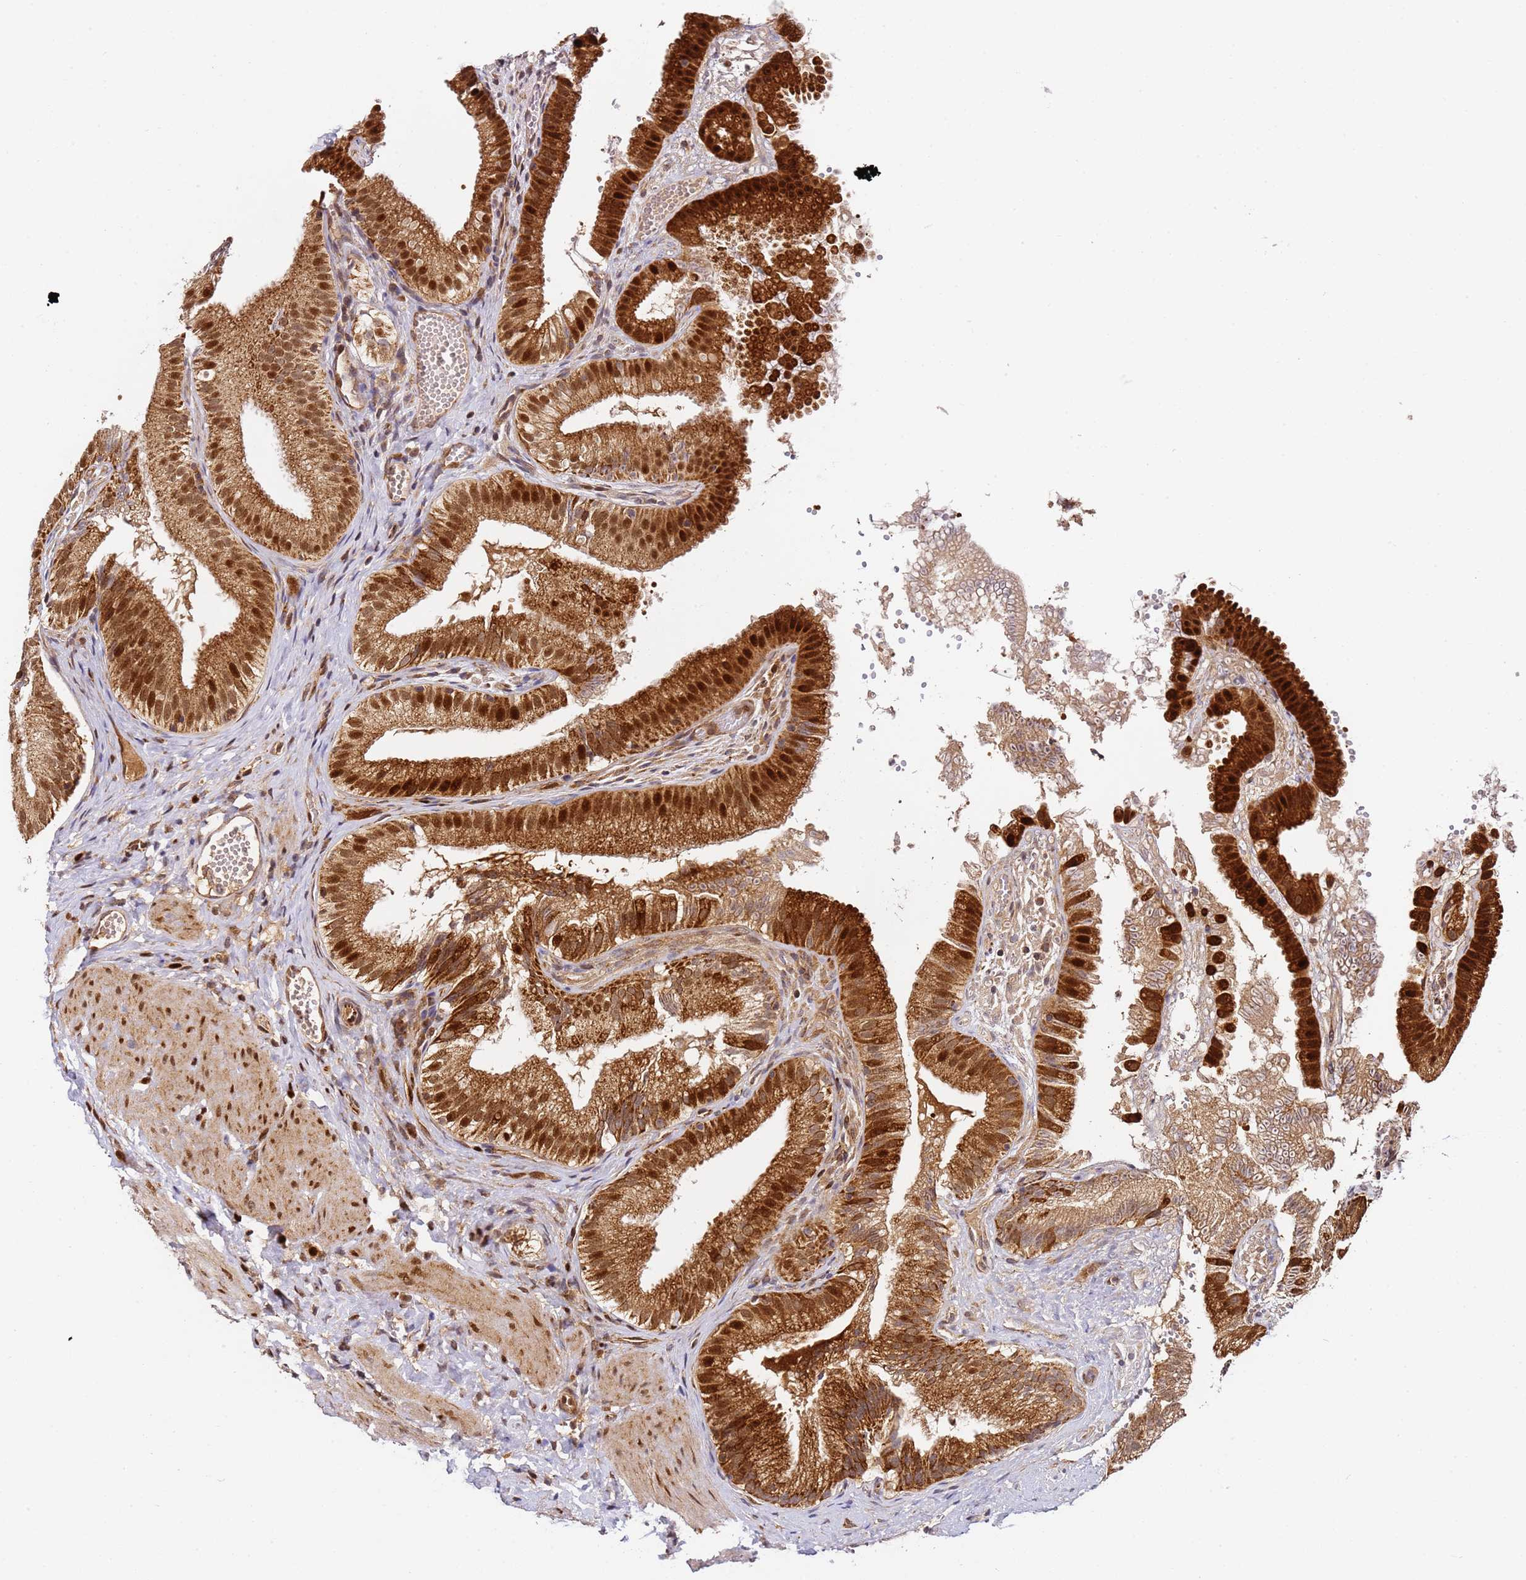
{"staining": {"intensity": "strong", "quantity": ">75%", "location": "cytoplasmic/membranous,nuclear"}, "tissue": "gallbladder", "cell_type": "Glandular cells", "image_type": "normal", "snomed": [{"axis": "morphology", "description": "Normal tissue, NOS"}, {"axis": "topography", "description": "Gallbladder"}], "caption": "Immunohistochemistry (IHC) image of normal gallbladder: human gallbladder stained using IHC reveals high levels of strong protein expression localized specifically in the cytoplasmic/membranous,nuclear of glandular cells, appearing as a cytoplasmic/membranous,nuclear brown color.", "gene": "SMOX", "patient": {"sex": "female", "age": 30}}